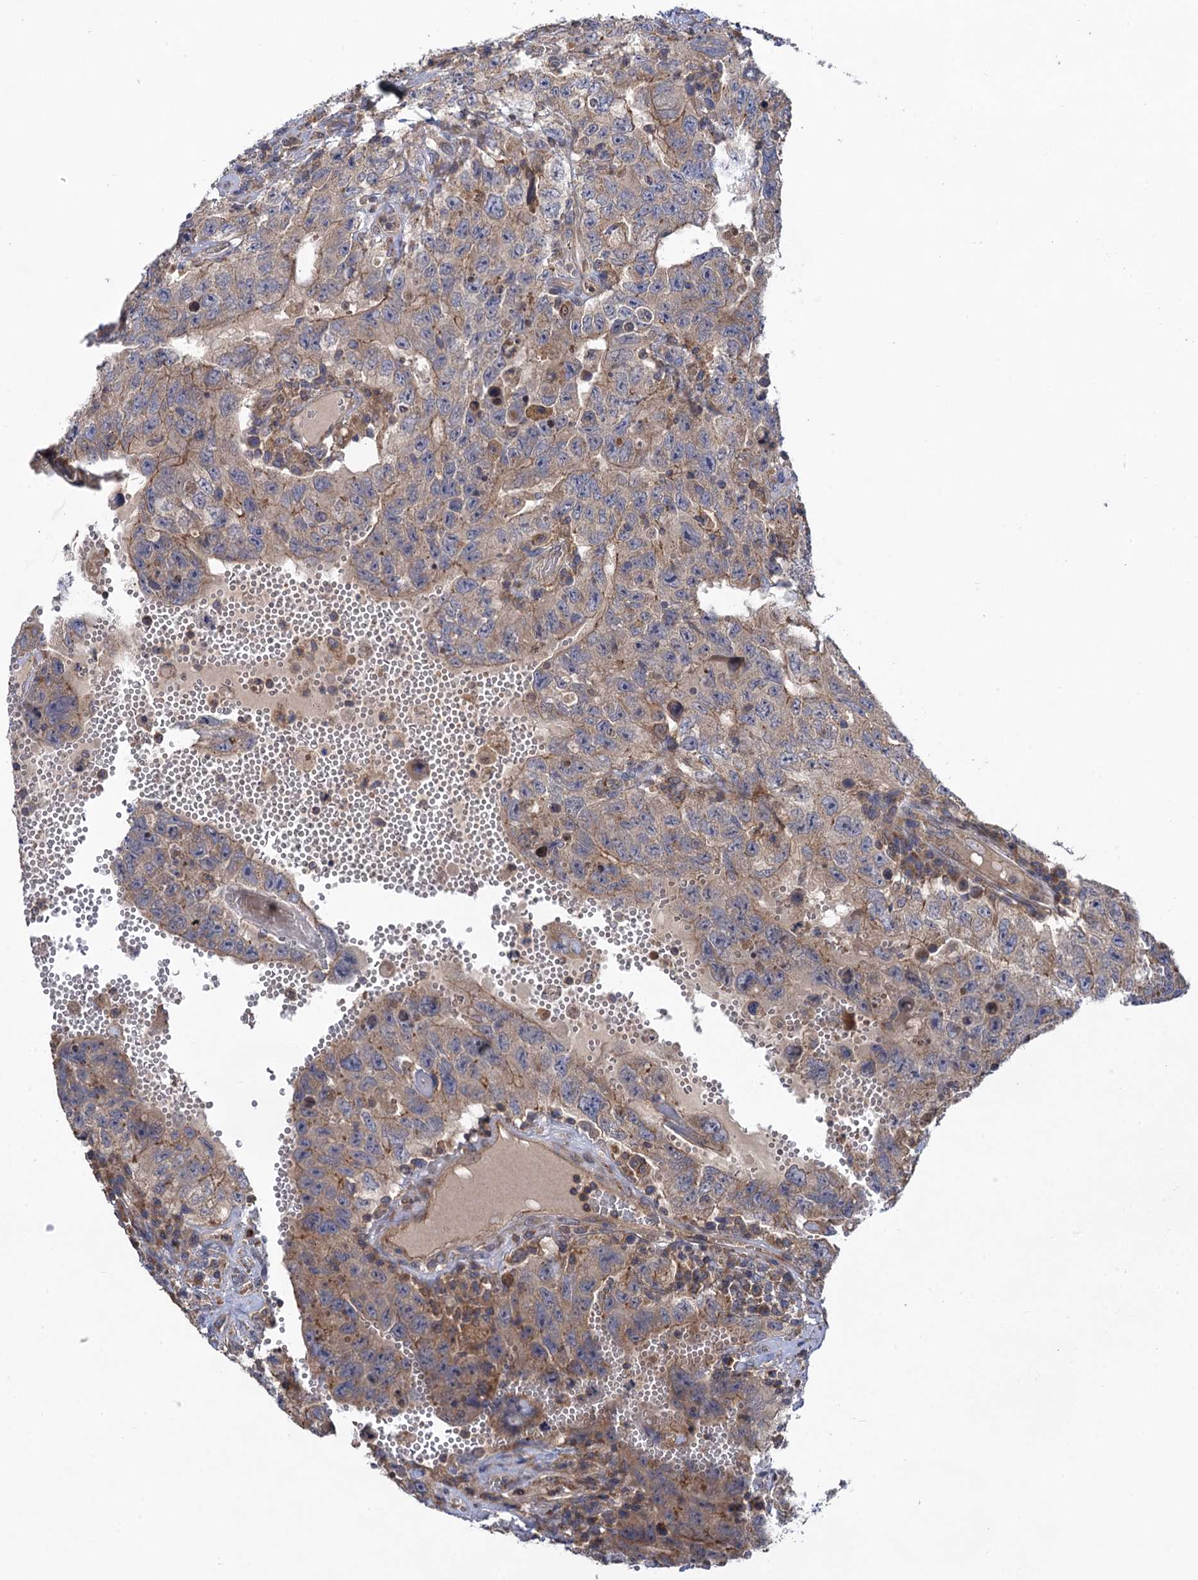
{"staining": {"intensity": "weak", "quantity": "<25%", "location": "cytoplasmic/membranous"}, "tissue": "testis cancer", "cell_type": "Tumor cells", "image_type": "cancer", "snomed": [{"axis": "morphology", "description": "Carcinoma, Embryonal, NOS"}, {"axis": "topography", "description": "Testis"}], "caption": "An image of human testis cancer (embryonal carcinoma) is negative for staining in tumor cells. The staining is performed using DAB (3,3'-diaminobenzidine) brown chromogen with nuclei counter-stained in using hematoxylin.", "gene": "WDR88", "patient": {"sex": "male", "age": 26}}